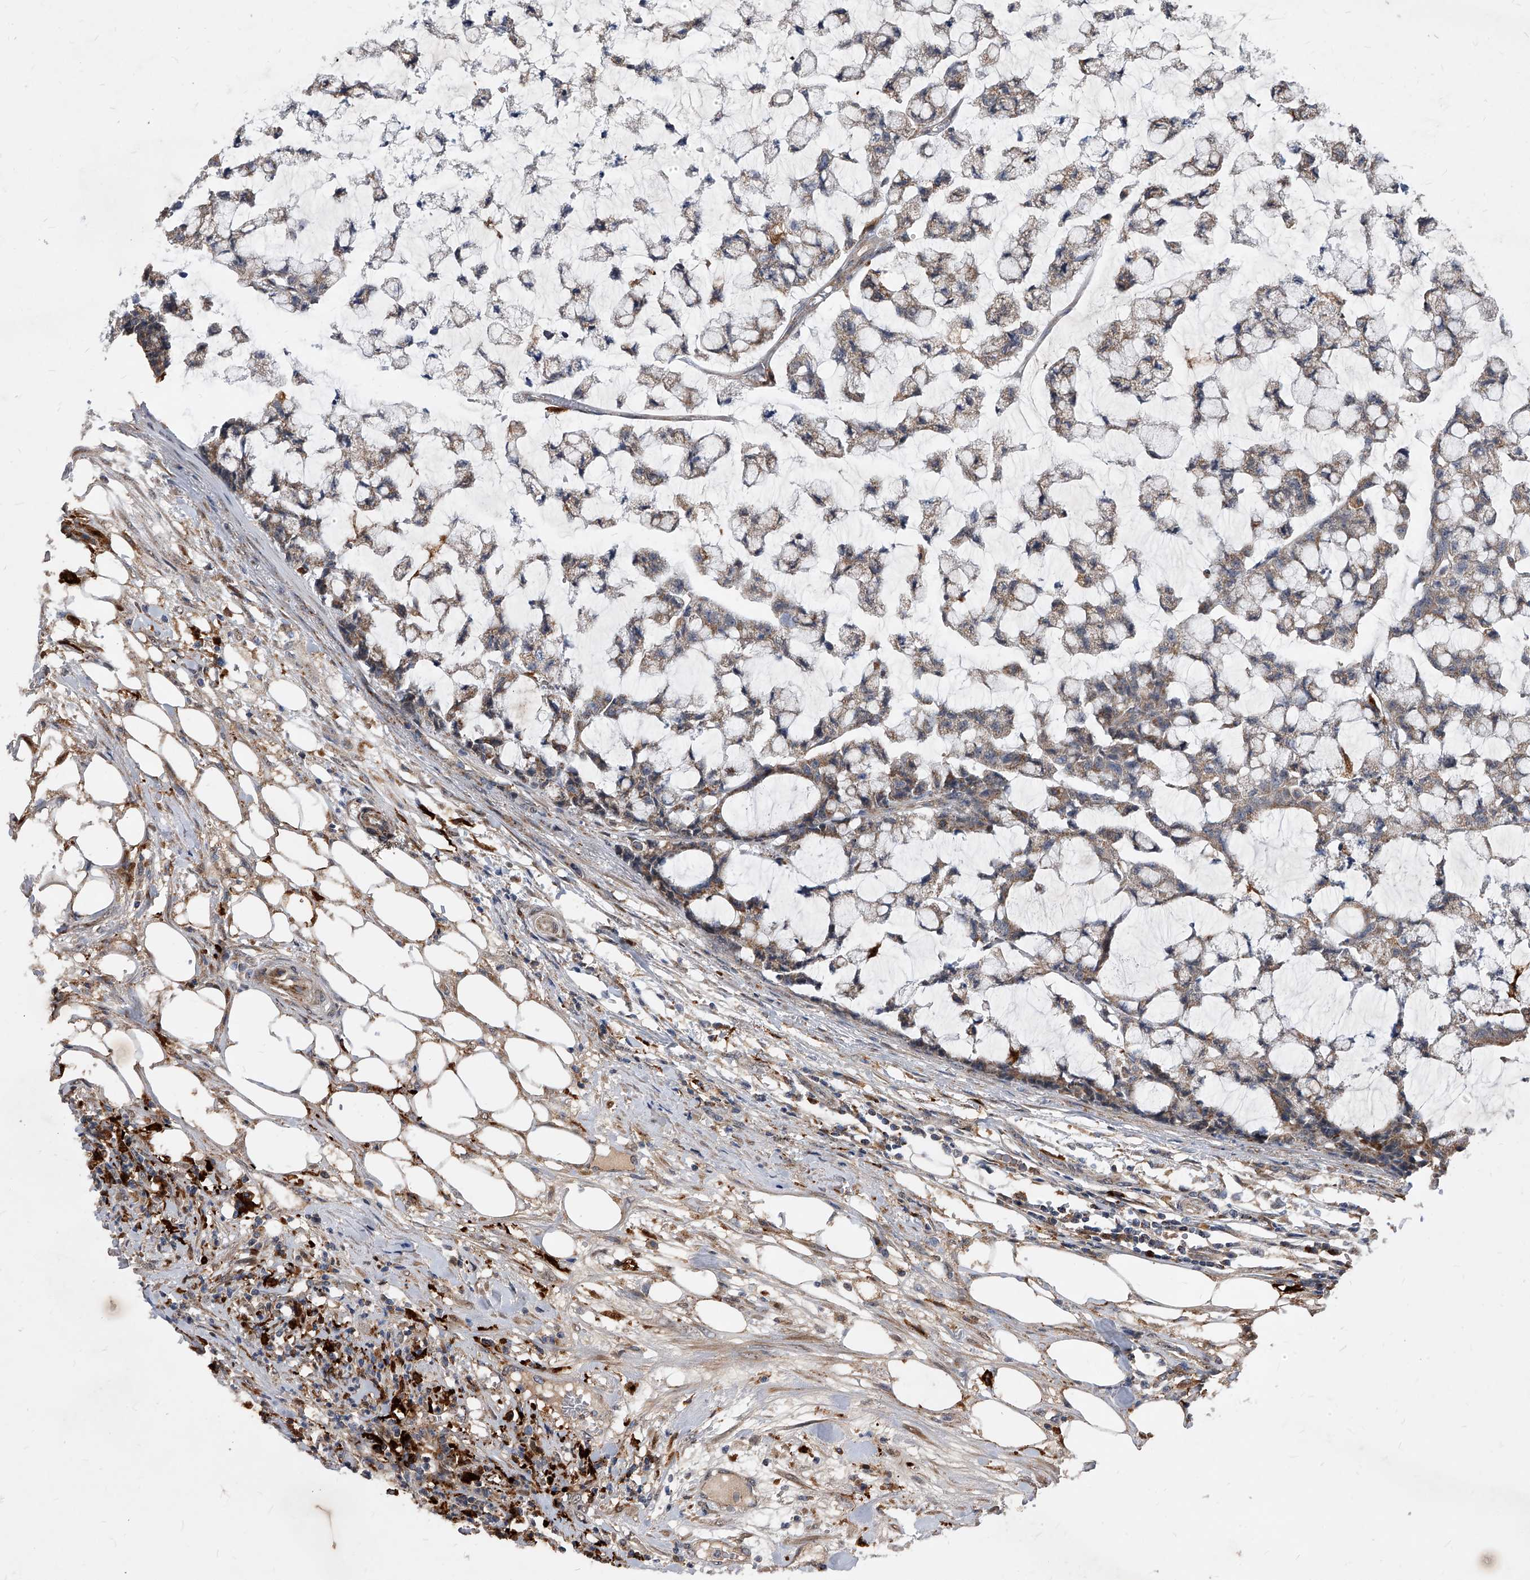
{"staining": {"intensity": "weak", "quantity": "25%-75%", "location": "cytoplasmic/membranous"}, "tissue": "colorectal cancer", "cell_type": "Tumor cells", "image_type": "cancer", "snomed": [{"axis": "morphology", "description": "Adenocarcinoma, NOS"}, {"axis": "topography", "description": "Colon"}], "caption": "Colorectal cancer was stained to show a protein in brown. There is low levels of weak cytoplasmic/membranous expression in approximately 25%-75% of tumor cells. Nuclei are stained in blue.", "gene": "SOBP", "patient": {"sex": "female", "age": 84}}